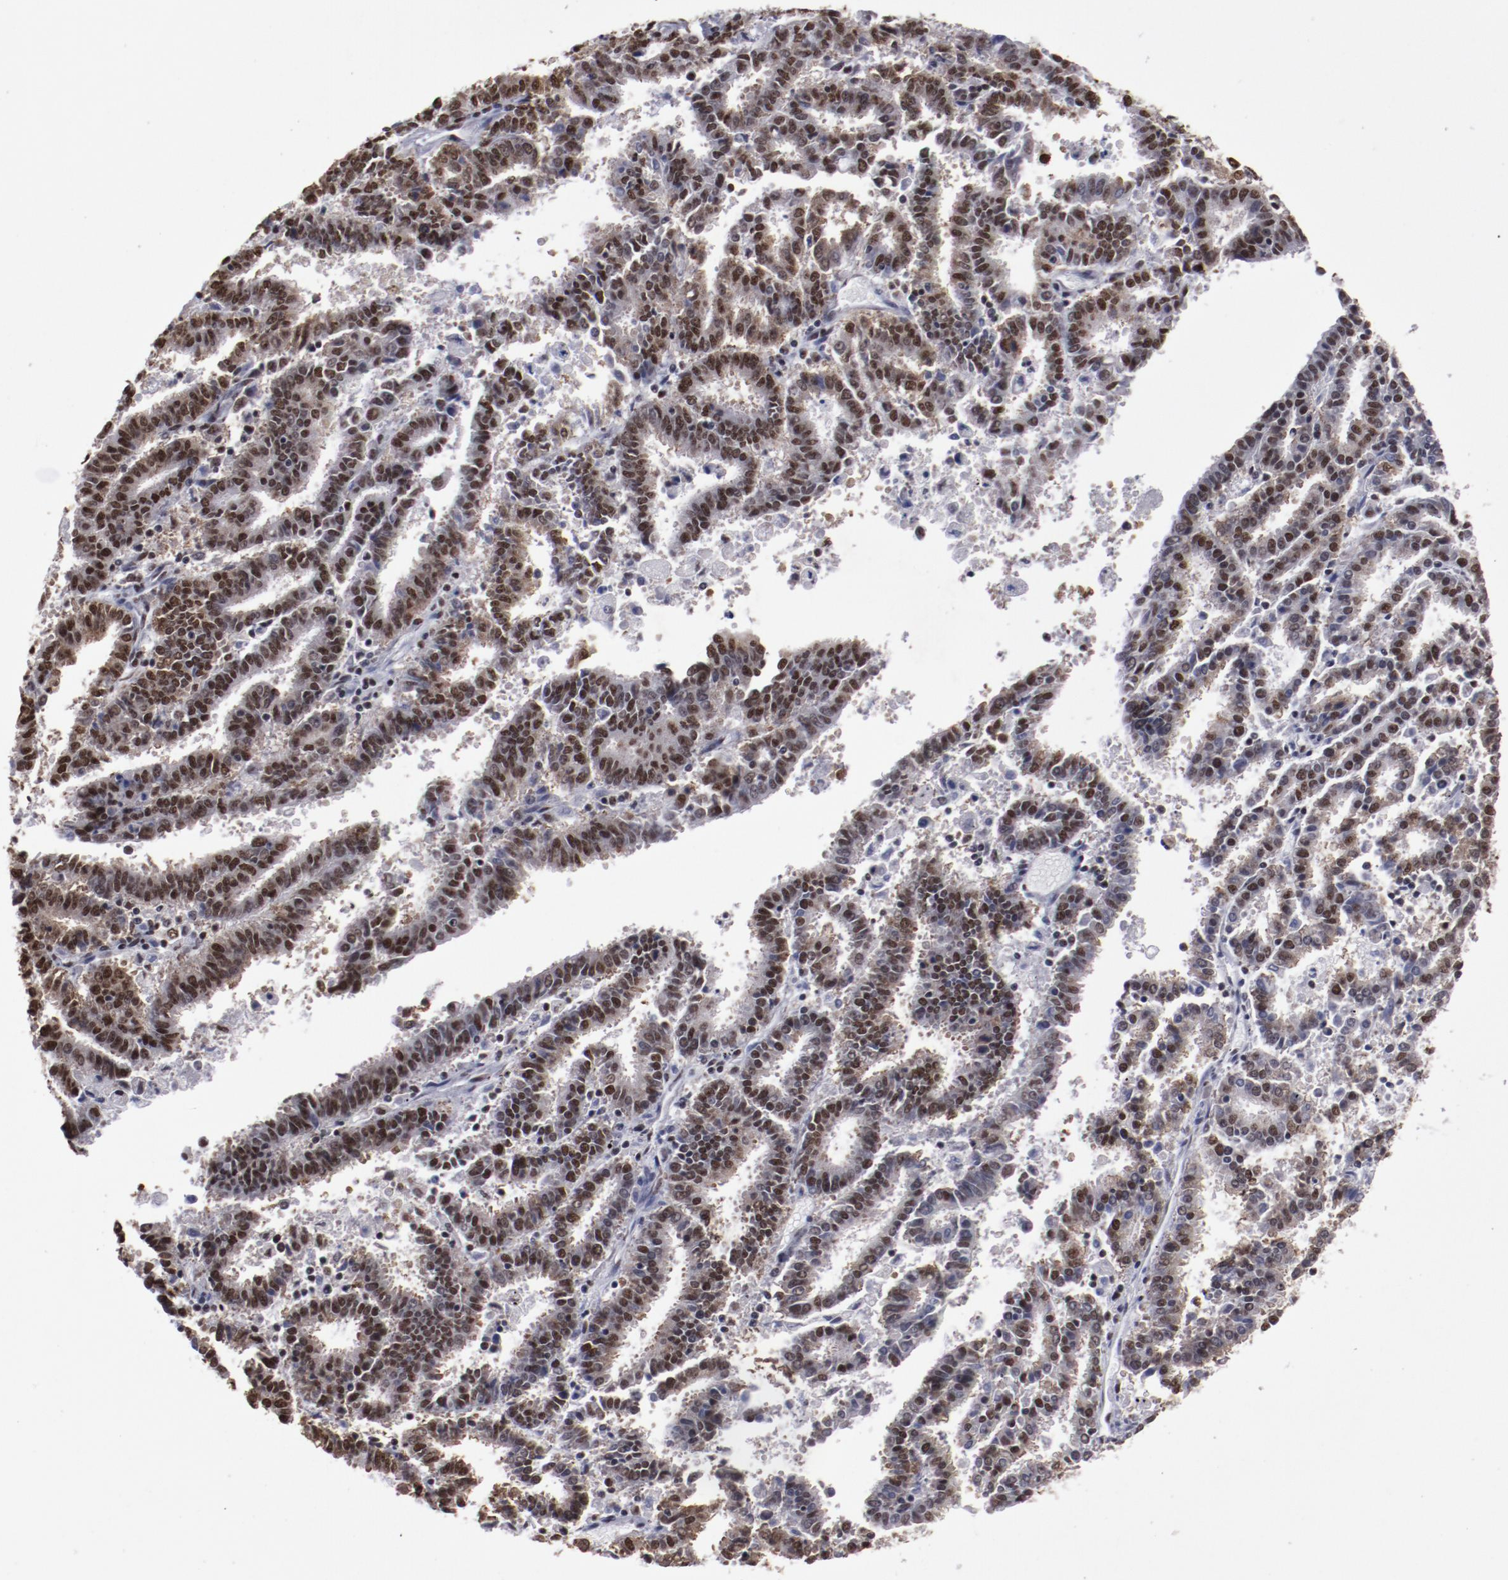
{"staining": {"intensity": "strong", "quantity": ">75%", "location": "nuclear"}, "tissue": "endometrial cancer", "cell_type": "Tumor cells", "image_type": "cancer", "snomed": [{"axis": "morphology", "description": "Adenocarcinoma, NOS"}, {"axis": "topography", "description": "Uterus"}], "caption": "Protein expression analysis of human endometrial cancer (adenocarcinoma) reveals strong nuclear expression in about >75% of tumor cells.", "gene": "HNRNPA2B1", "patient": {"sex": "female", "age": 83}}